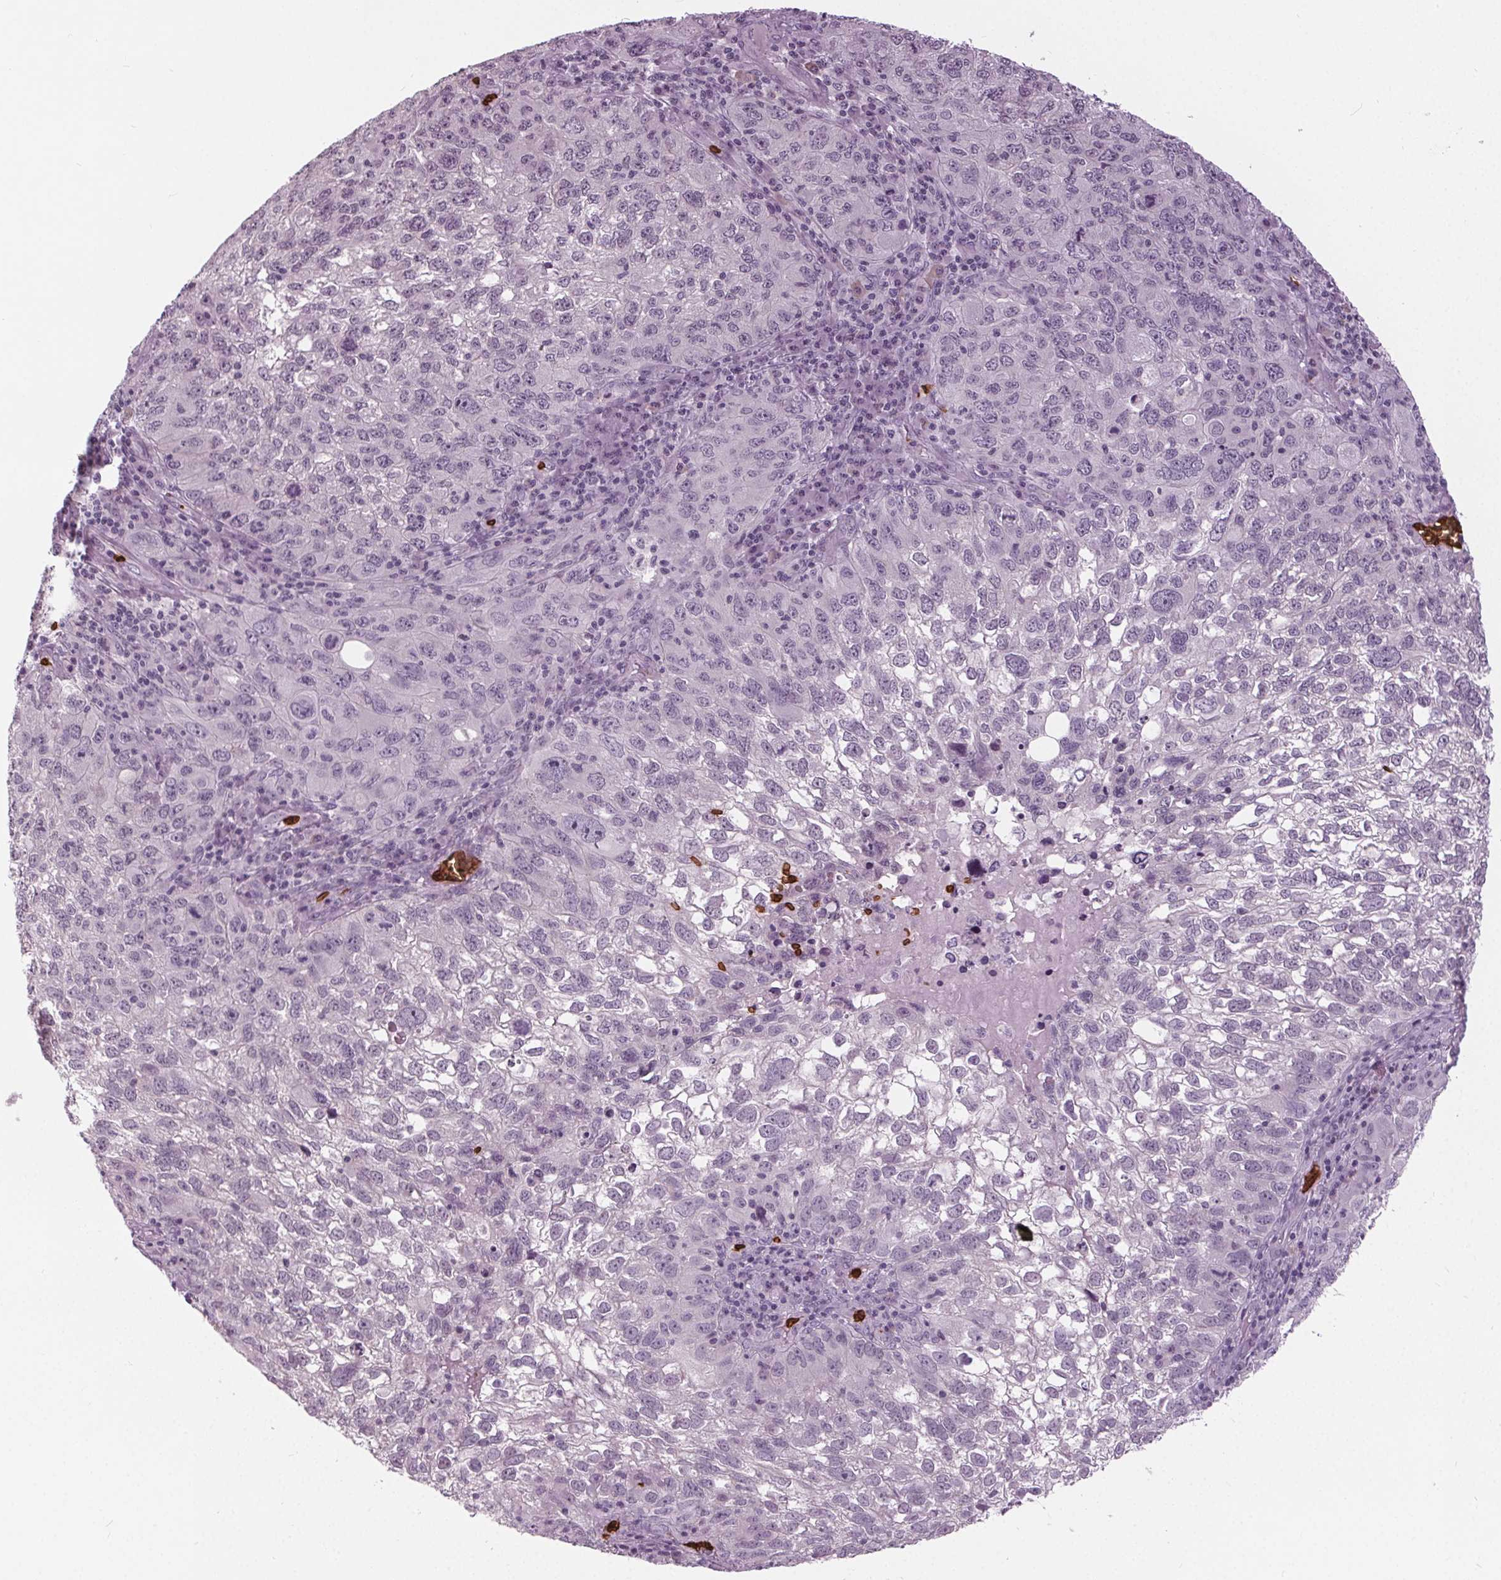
{"staining": {"intensity": "negative", "quantity": "none", "location": "none"}, "tissue": "cervical cancer", "cell_type": "Tumor cells", "image_type": "cancer", "snomed": [{"axis": "morphology", "description": "Squamous cell carcinoma, NOS"}, {"axis": "topography", "description": "Cervix"}], "caption": "Micrograph shows no significant protein staining in tumor cells of cervical cancer.", "gene": "SLC4A1", "patient": {"sex": "female", "age": 55}}